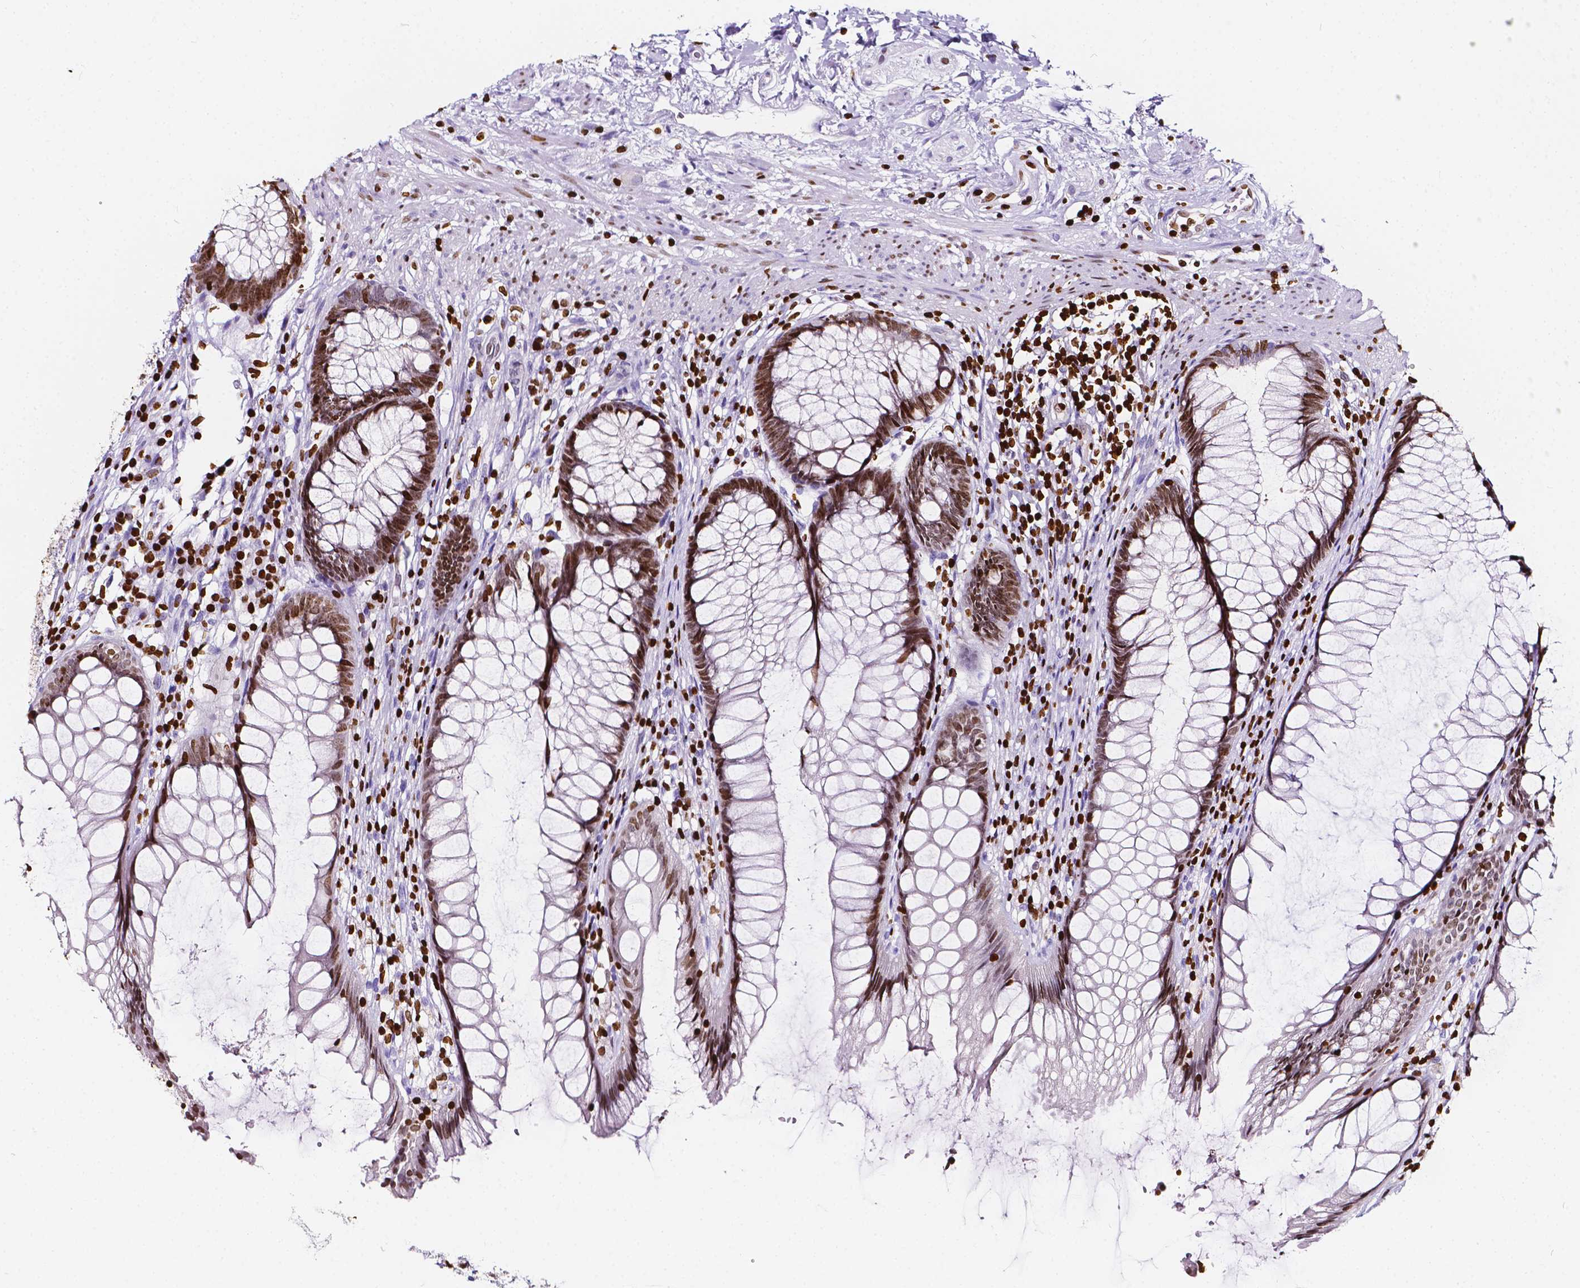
{"staining": {"intensity": "strong", "quantity": "25%-75%", "location": "nuclear"}, "tissue": "rectum", "cell_type": "Glandular cells", "image_type": "normal", "snomed": [{"axis": "morphology", "description": "Normal tissue, NOS"}, {"axis": "topography", "description": "Smooth muscle"}, {"axis": "topography", "description": "Rectum"}], "caption": "A high amount of strong nuclear expression is seen in approximately 25%-75% of glandular cells in normal rectum. (Brightfield microscopy of DAB IHC at high magnification).", "gene": "CBY3", "patient": {"sex": "male", "age": 53}}